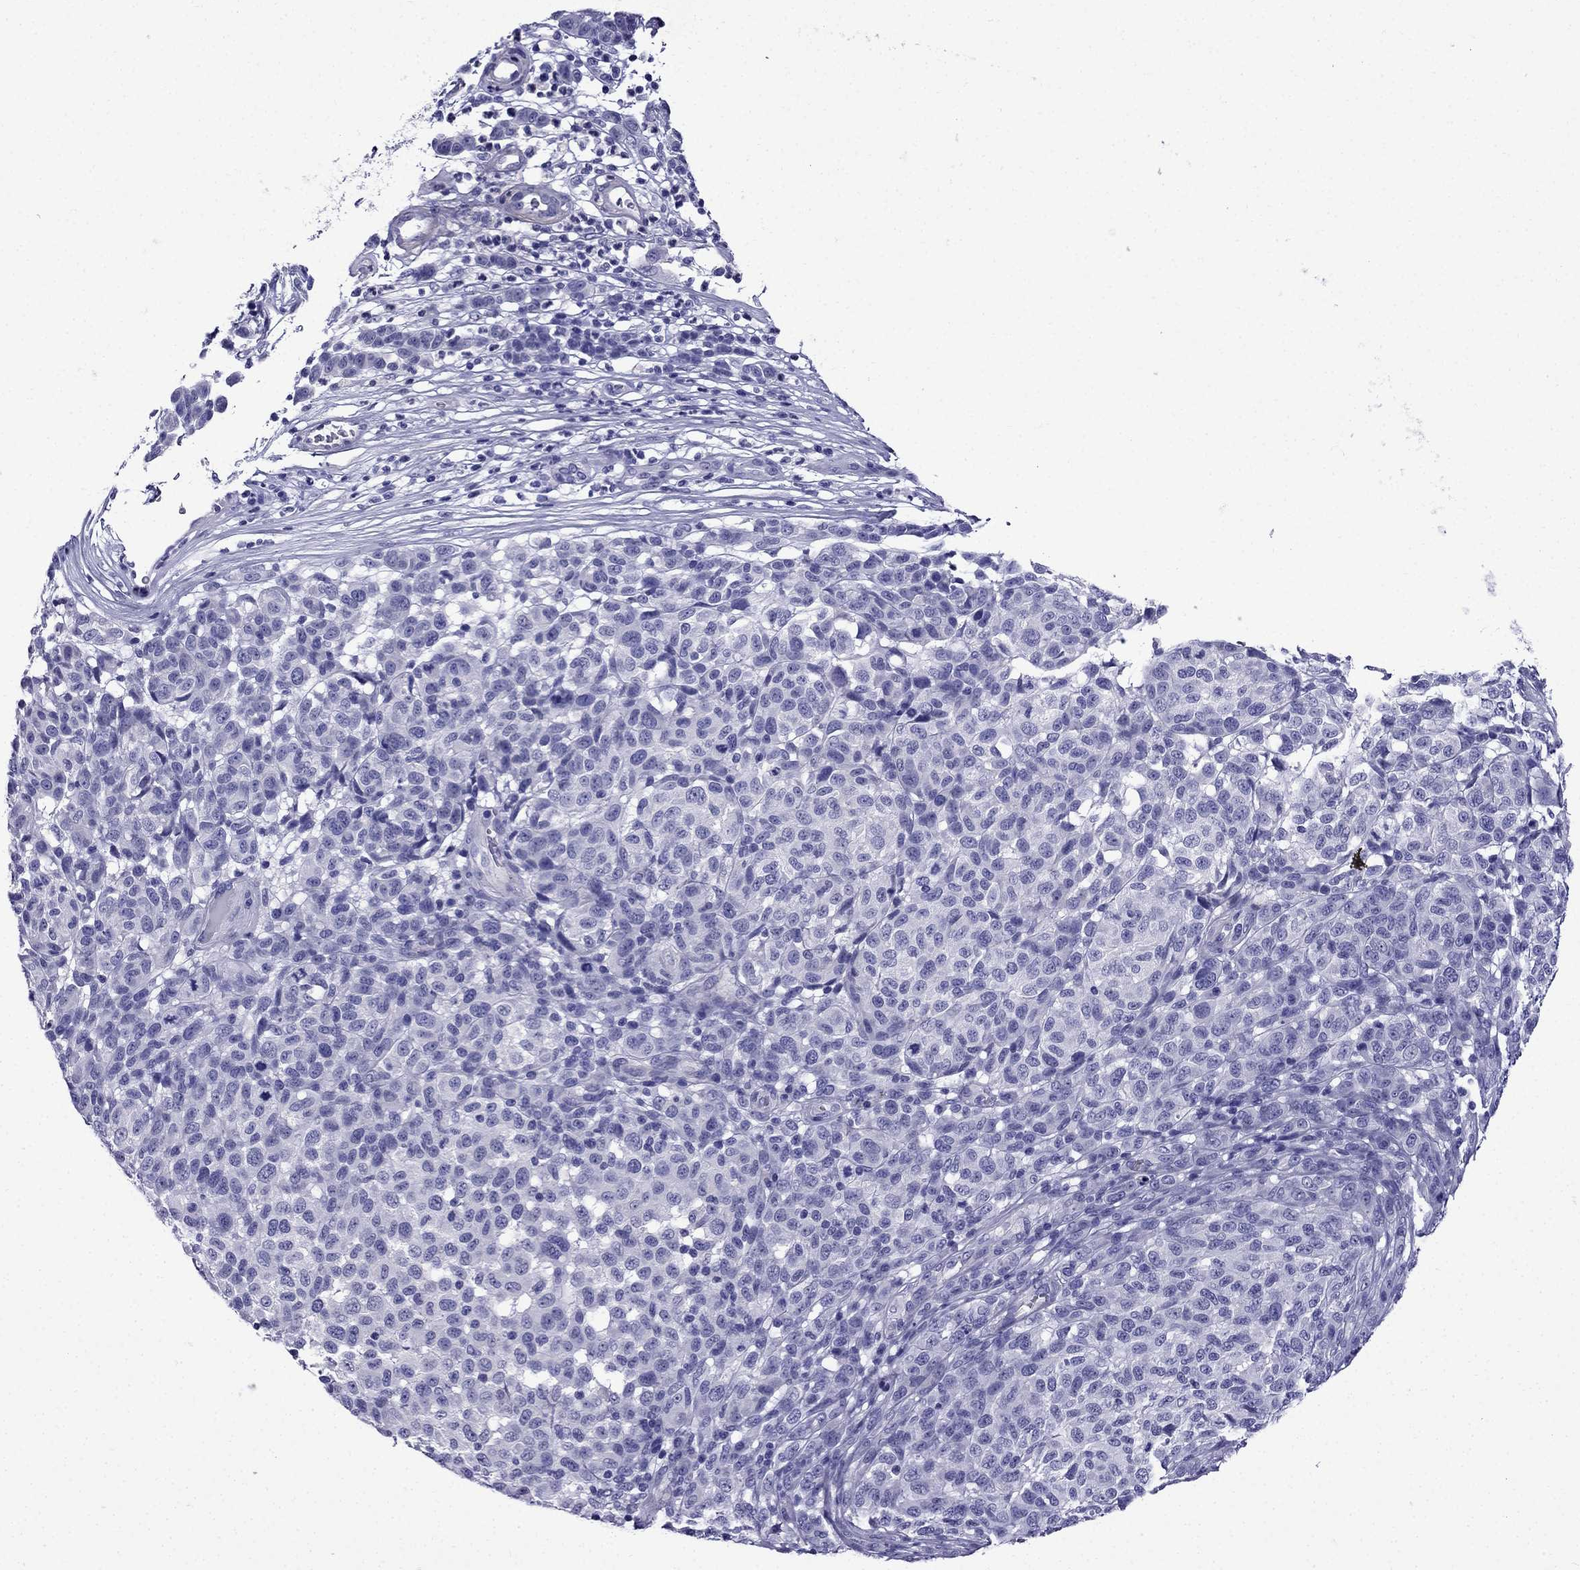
{"staining": {"intensity": "negative", "quantity": "none", "location": "none"}, "tissue": "melanoma", "cell_type": "Tumor cells", "image_type": "cancer", "snomed": [{"axis": "morphology", "description": "Malignant melanoma, NOS"}, {"axis": "topography", "description": "Skin"}], "caption": "Melanoma was stained to show a protein in brown. There is no significant positivity in tumor cells.", "gene": "ERC2", "patient": {"sex": "male", "age": 59}}